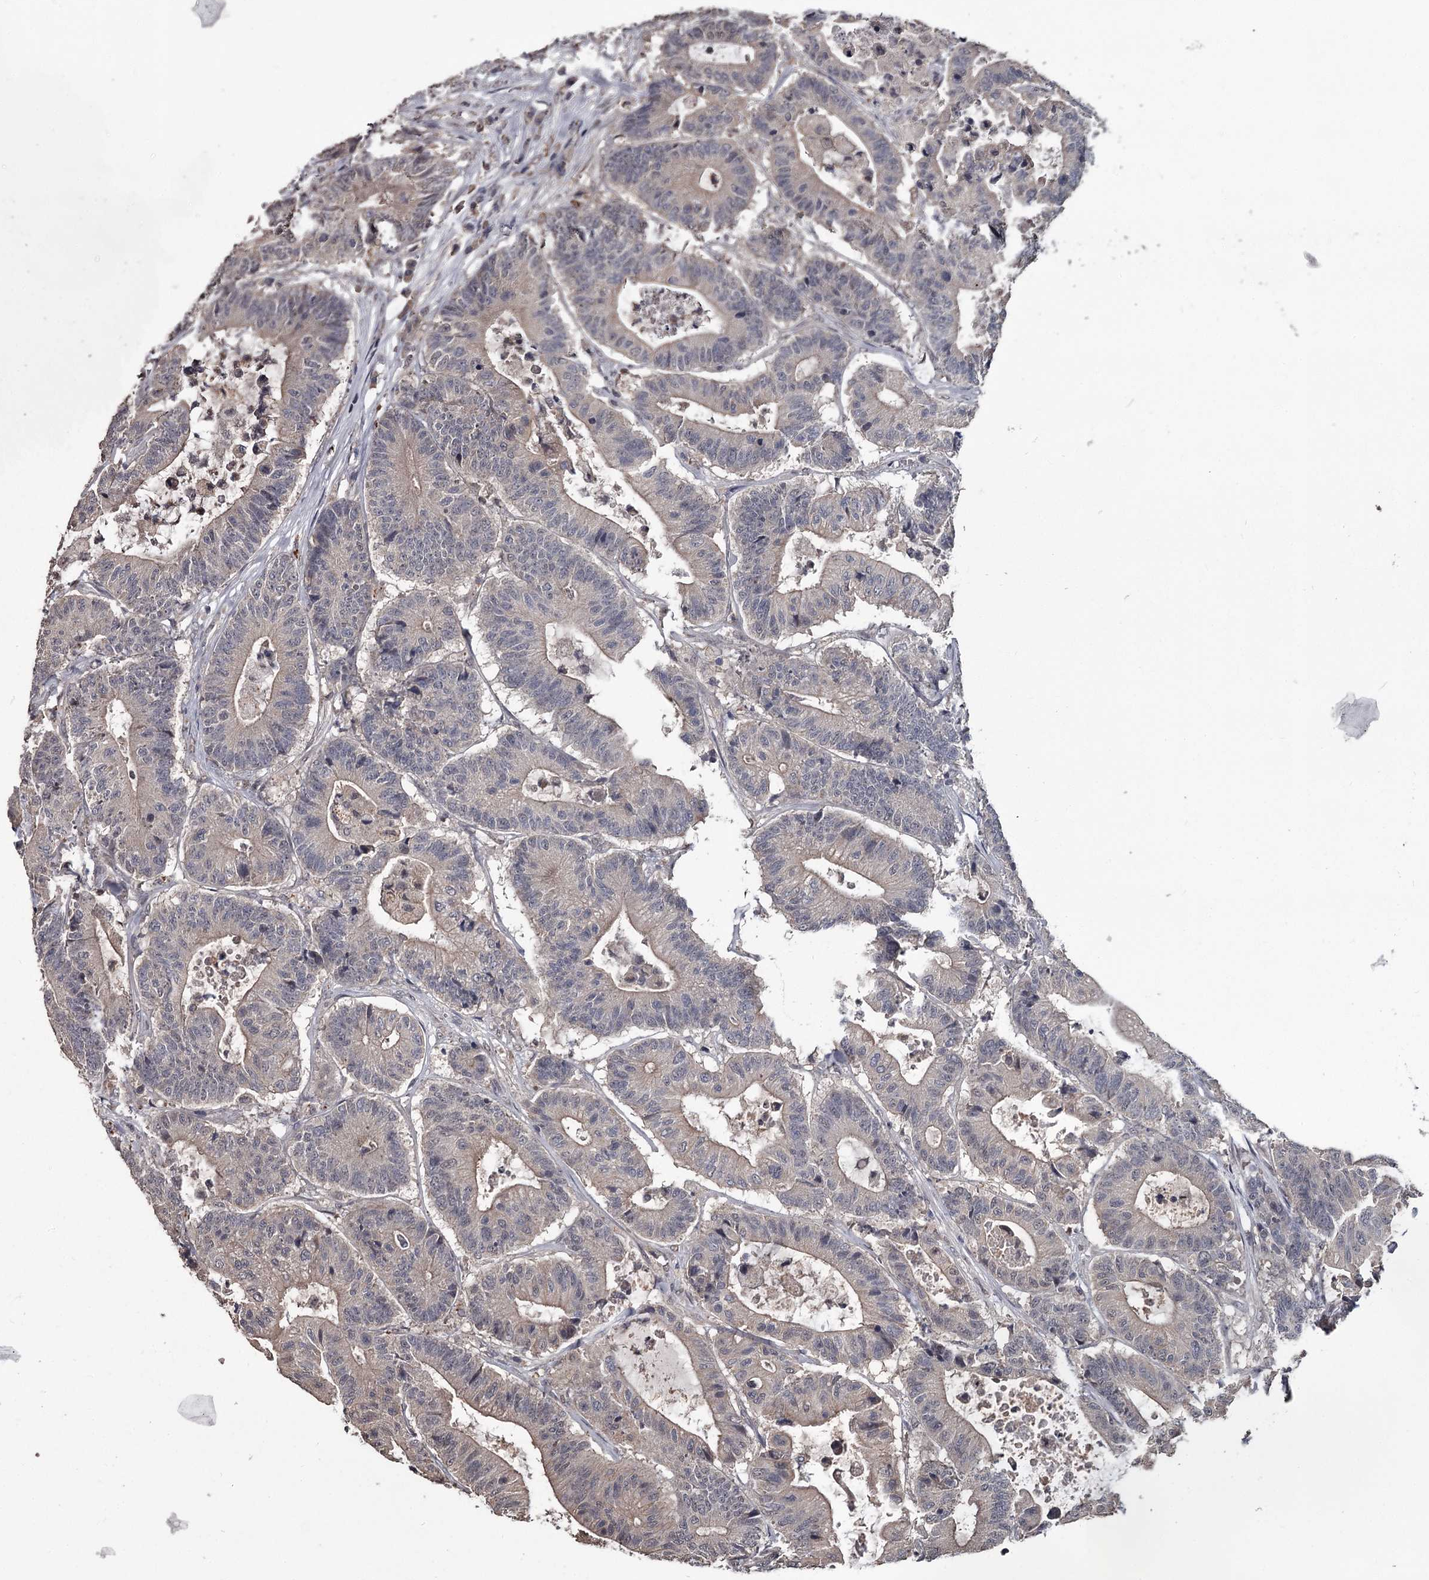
{"staining": {"intensity": "weak", "quantity": "<25%", "location": "cytoplasmic/membranous"}, "tissue": "colorectal cancer", "cell_type": "Tumor cells", "image_type": "cancer", "snomed": [{"axis": "morphology", "description": "Adenocarcinoma, NOS"}, {"axis": "topography", "description": "Colon"}], "caption": "The photomicrograph shows no significant positivity in tumor cells of adenocarcinoma (colorectal).", "gene": "PRPF40B", "patient": {"sex": "female", "age": 84}}